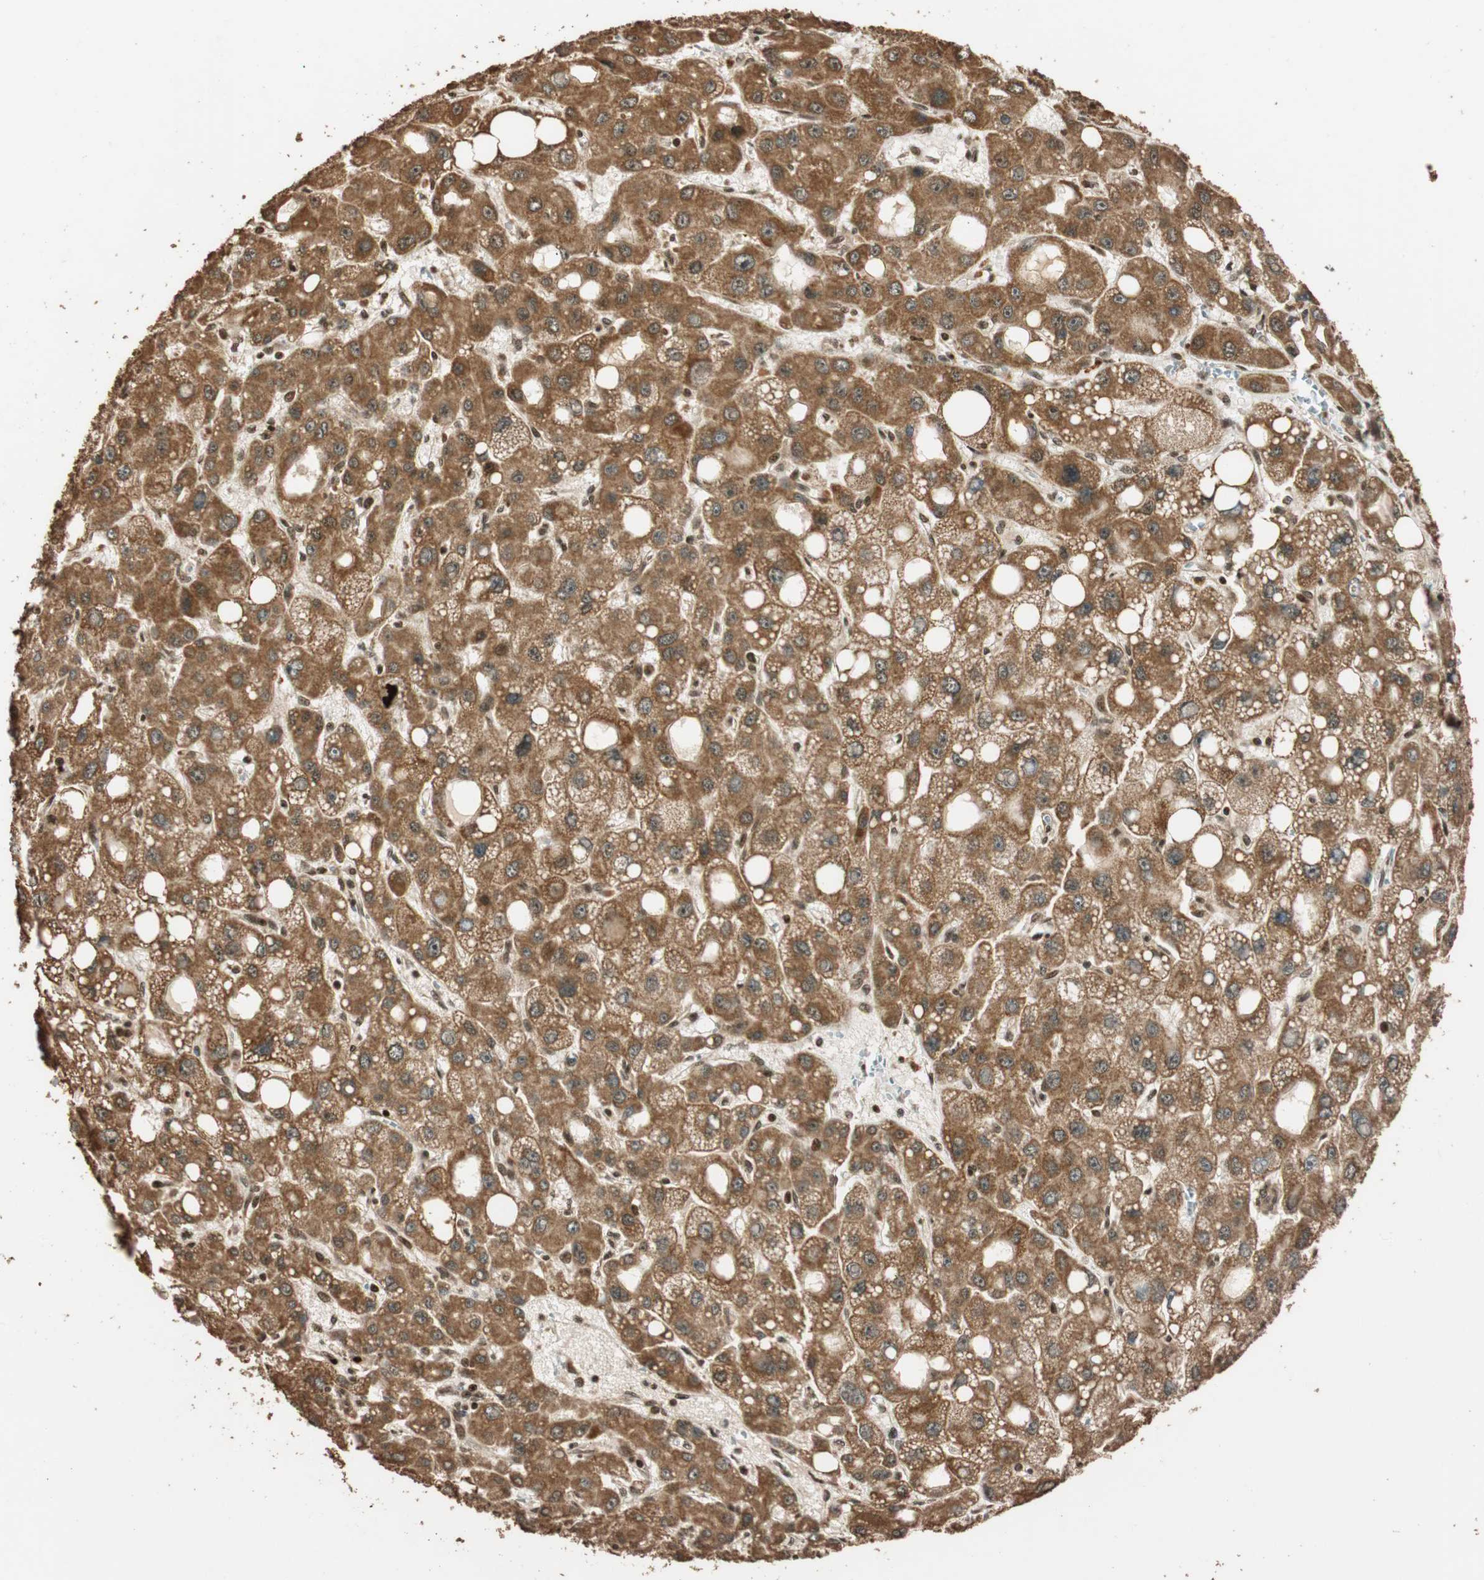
{"staining": {"intensity": "strong", "quantity": ">75%", "location": "cytoplasmic/membranous"}, "tissue": "liver cancer", "cell_type": "Tumor cells", "image_type": "cancer", "snomed": [{"axis": "morphology", "description": "Carcinoma, Hepatocellular, NOS"}, {"axis": "topography", "description": "Liver"}], "caption": "Protein staining shows strong cytoplasmic/membranous expression in approximately >75% of tumor cells in liver hepatocellular carcinoma.", "gene": "ALKBH5", "patient": {"sex": "male", "age": 55}}